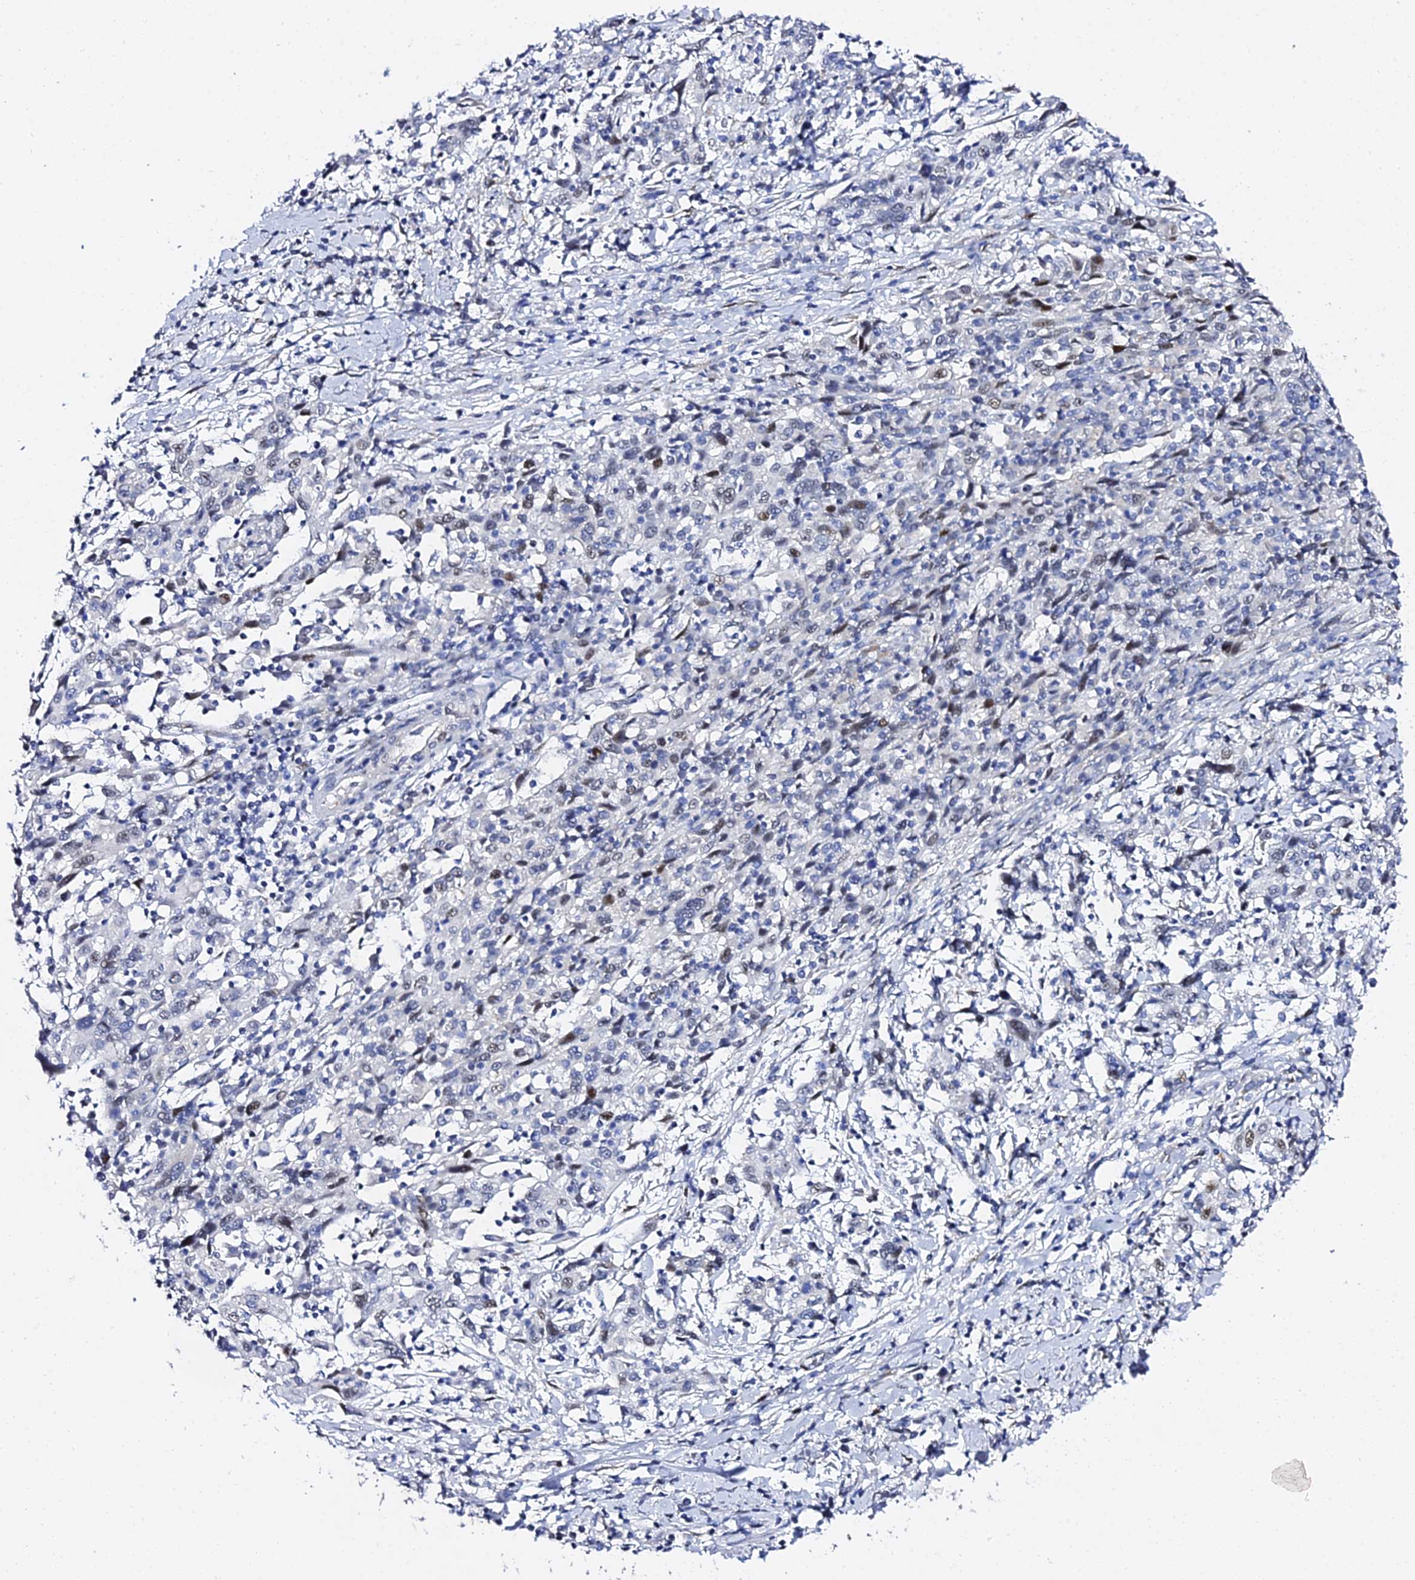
{"staining": {"intensity": "weak", "quantity": "<25%", "location": "nuclear"}, "tissue": "cervical cancer", "cell_type": "Tumor cells", "image_type": "cancer", "snomed": [{"axis": "morphology", "description": "Squamous cell carcinoma, NOS"}, {"axis": "topography", "description": "Cervix"}], "caption": "Human cervical cancer stained for a protein using IHC shows no staining in tumor cells.", "gene": "POFUT2", "patient": {"sex": "female", "age": 46}}